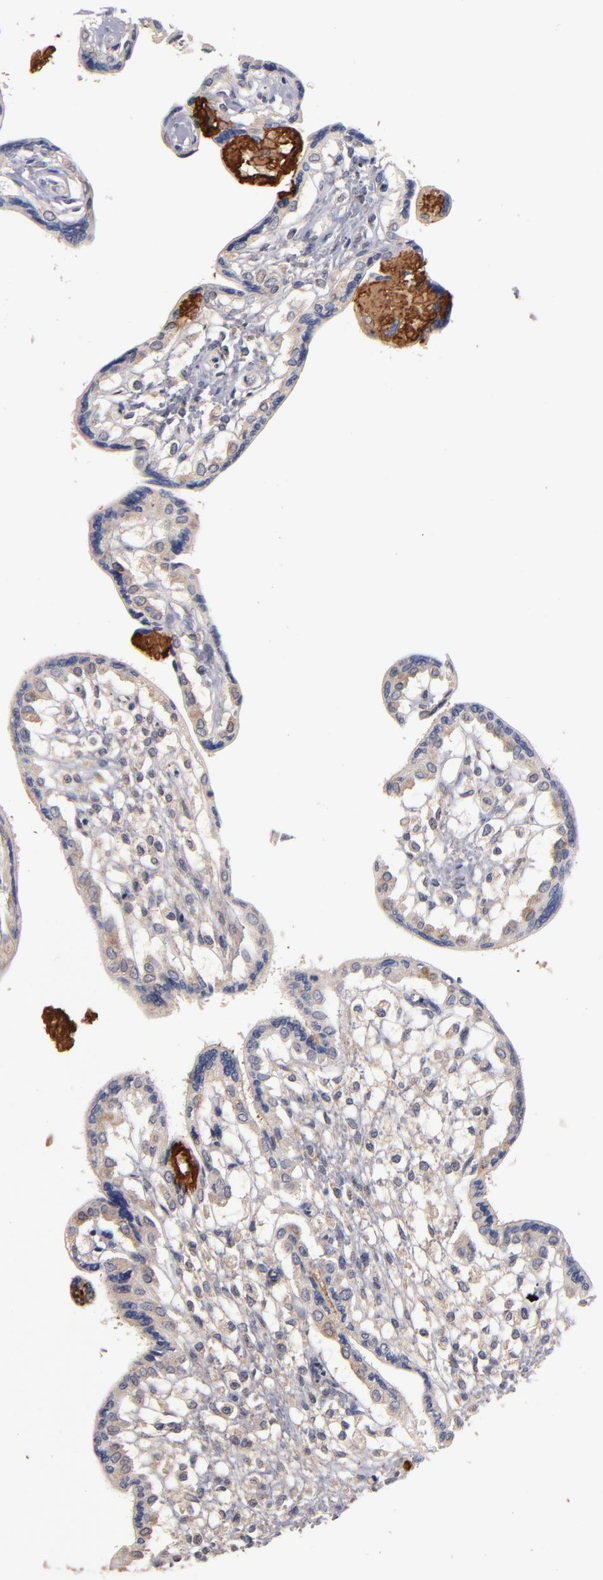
{"staining": {"intensity": "weak", "quantity": ">75%", "location": "cytoplasmic/membranous"}, "tissue": "placenta", "cell_type": "Decidual cells", "image_type": "normal", "snomed": [{"axis": "morphology", "description": "Normal tissue, NOS"}, {"axis": "topography", "description": "Placenta"}], "caption": "The micrograph reveals a brown stain indicating the presence of a protein in the cytoplasmic/membranous of decidual cells in placenta.", "gene": "DACT1", "patient": {"sex": "female", "age": 31}}